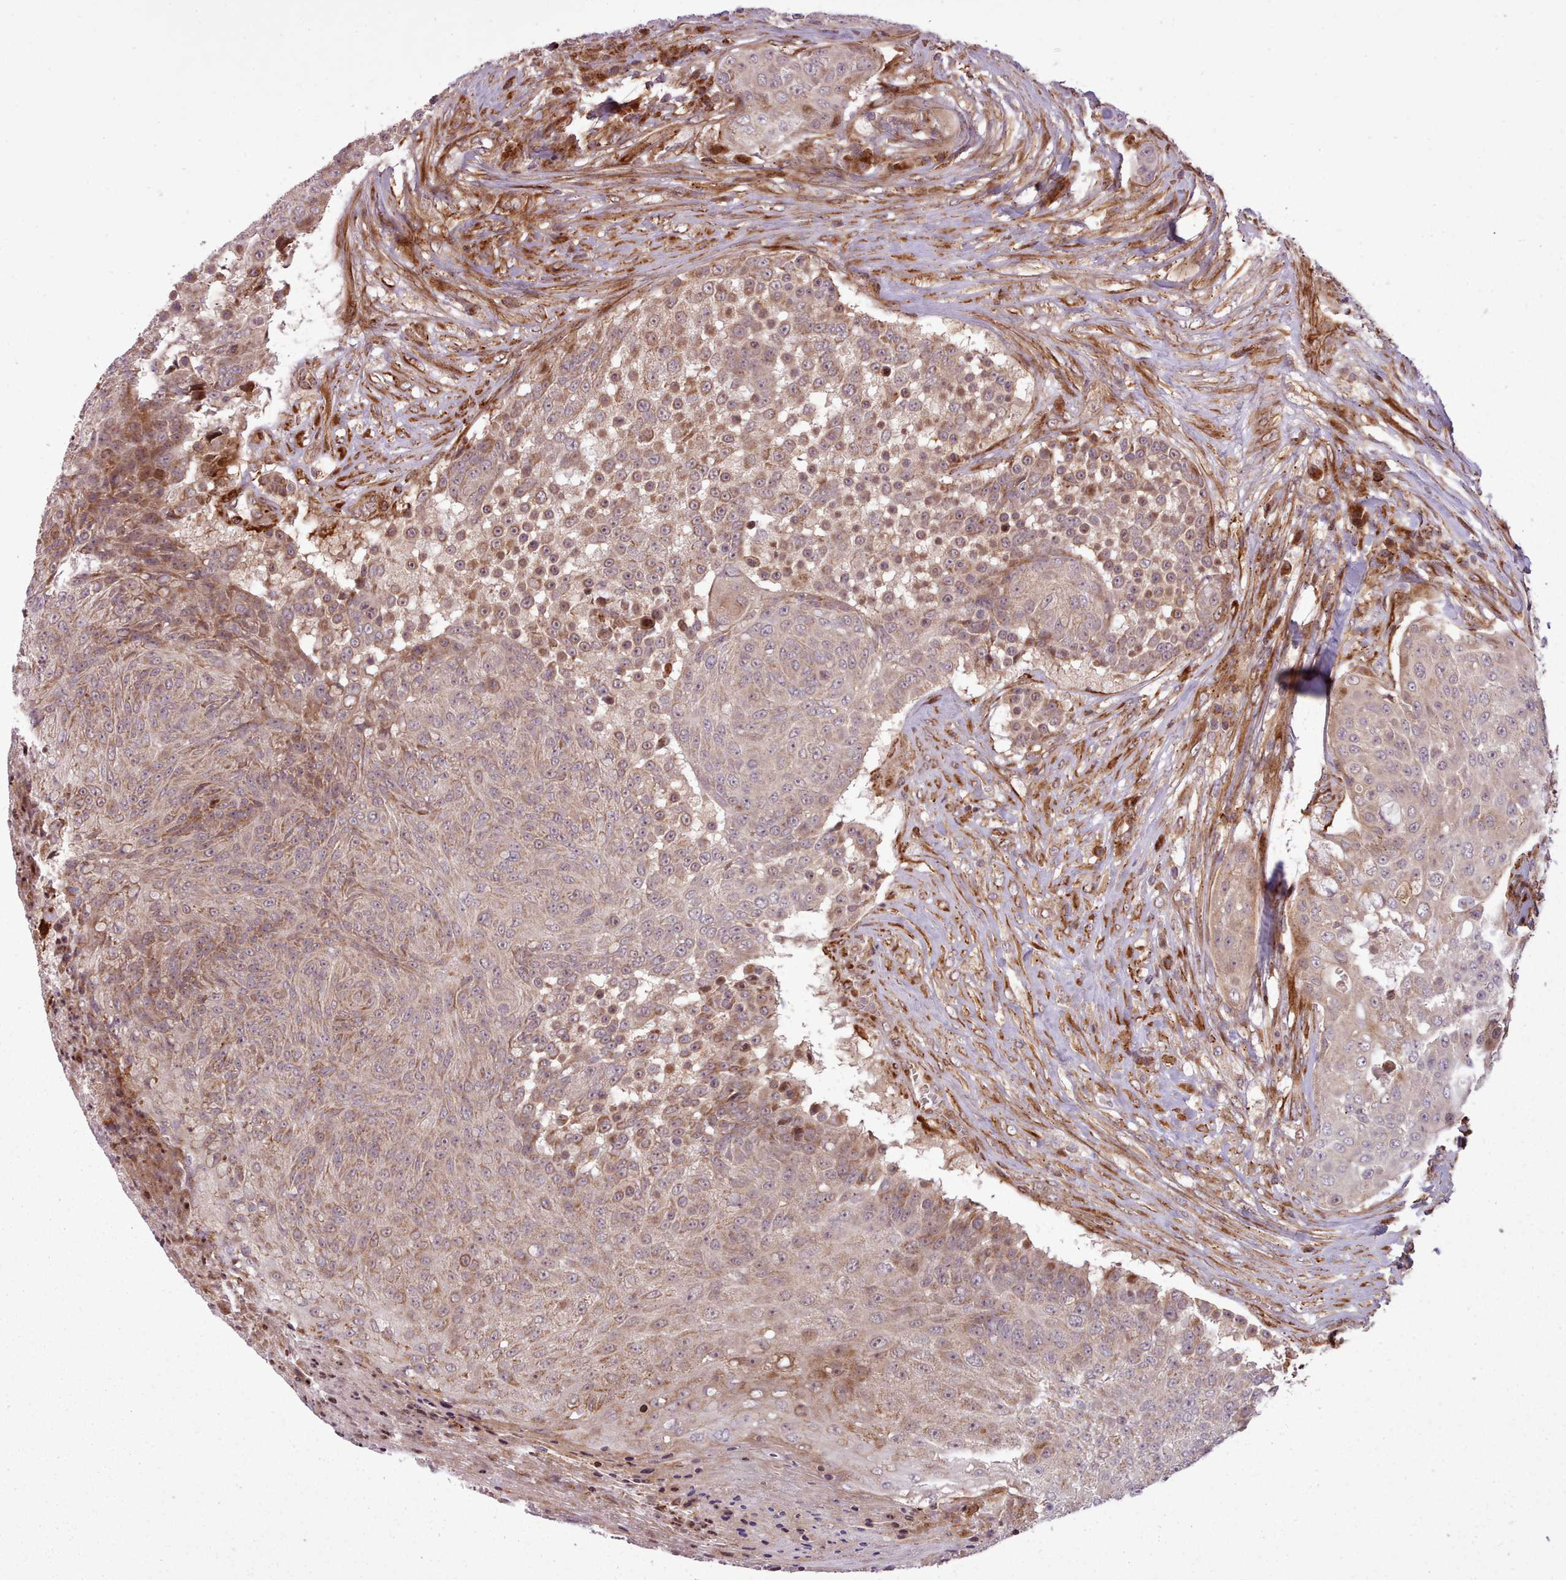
{"staining": {"intensity": "moderate", "quantity": ">75%", "location": "cytoplasmic/membranous"}, "tissue": "urothelial cancer", "cell_type": "Tumor cells", "image_type": "cancer", "snomed": [{"axis": "morphology", "description": "Urothelial carcinoma, High grade"}, {"axis": "topography", "description": "Urinary bladder"}], "caption": "This is an image of IHC staining of urothelial cancer, which shows moderate expression in the cytoplasmic/membranous of tumor cells.", "gene": "NLRP7", "patient": {"sex": "female", "age": 63}}